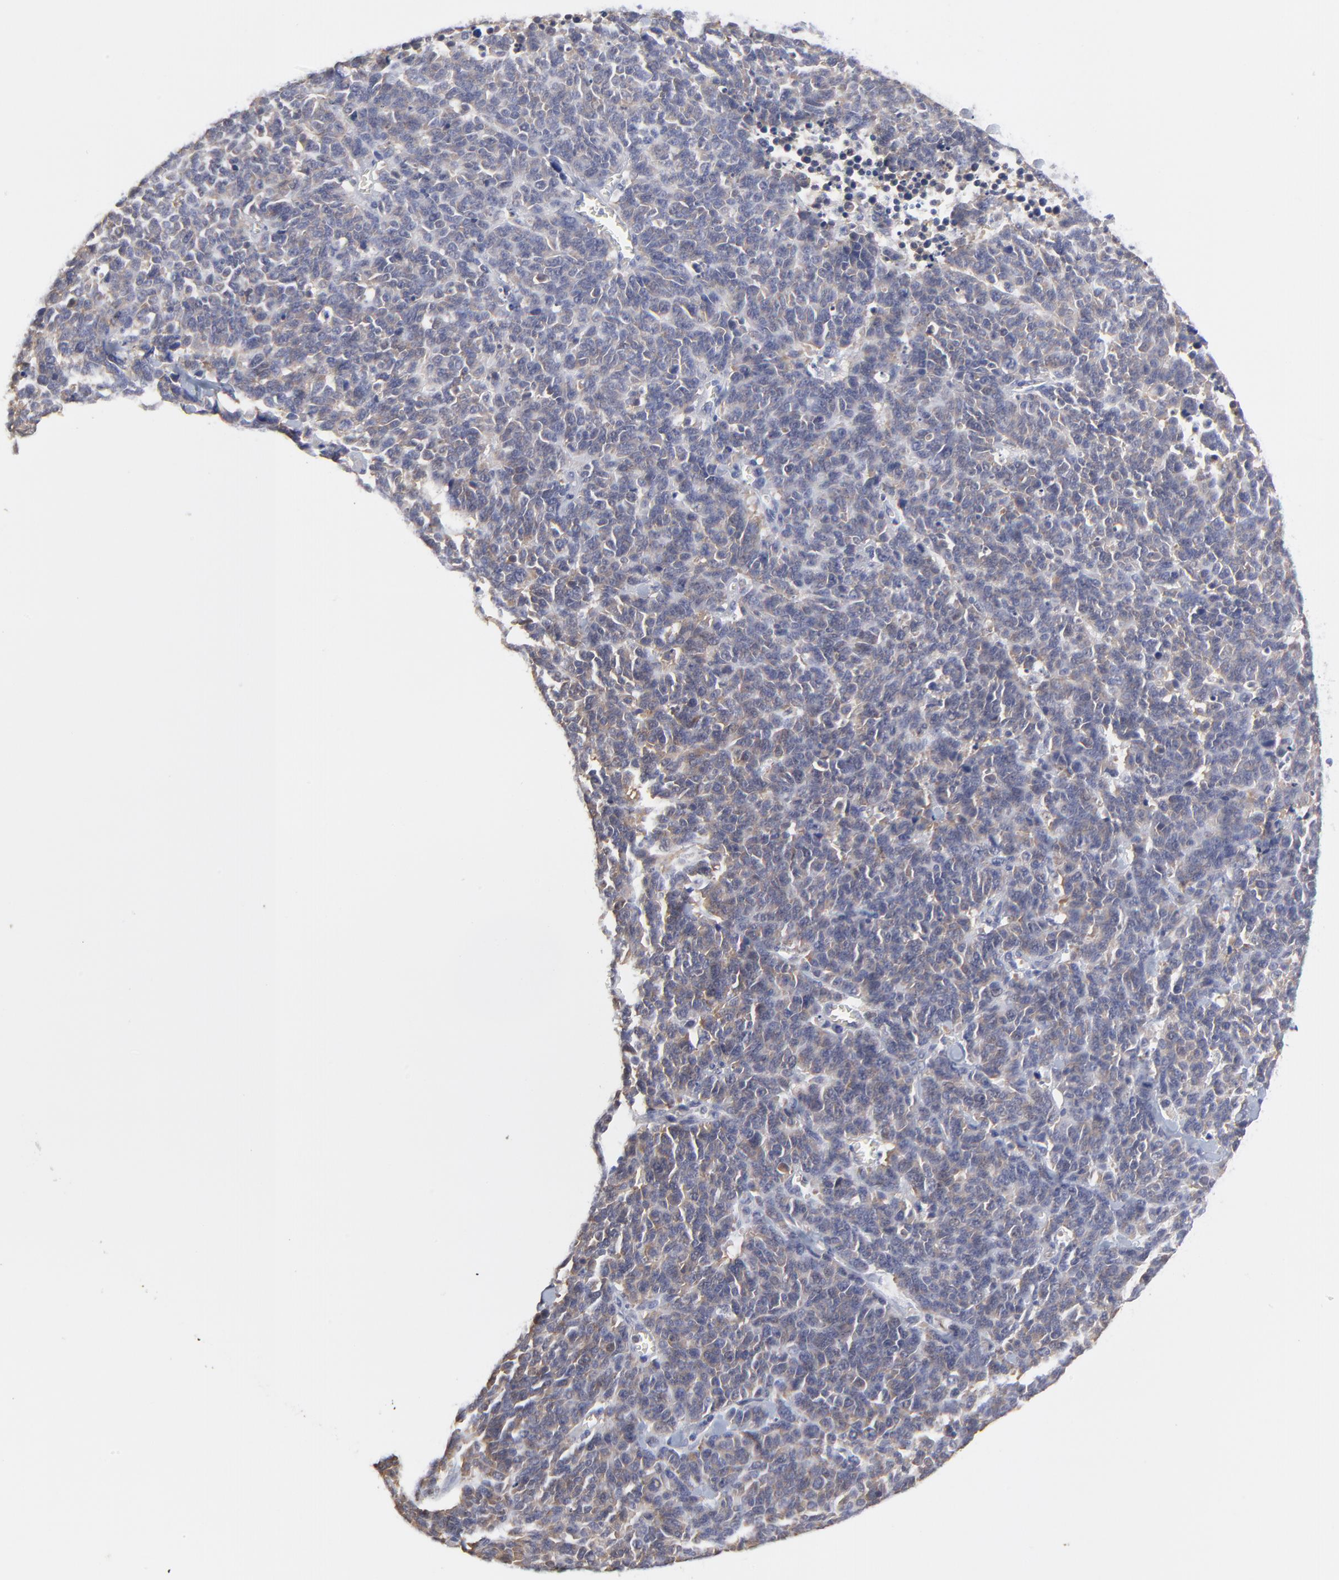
{"staining": {"intensity": "weak", "quantity": "<25%", "location": "cytoplasmic/membranous"}, "tissue": "lung cancer", "cell_type": "Tumor cells", "image_type": "cancer", "snomed": [{"axis": "morphology", "description": "Neoplasm, malignant, NOS"}, {"axis": "topography", "description": "Lung"}], "caption": "Lung cancer was stained to show a protein in brown. There is no significant positivity in tumor cells.", "gene": "CCT2", "patient": {"sex": "female", "age": 58}}